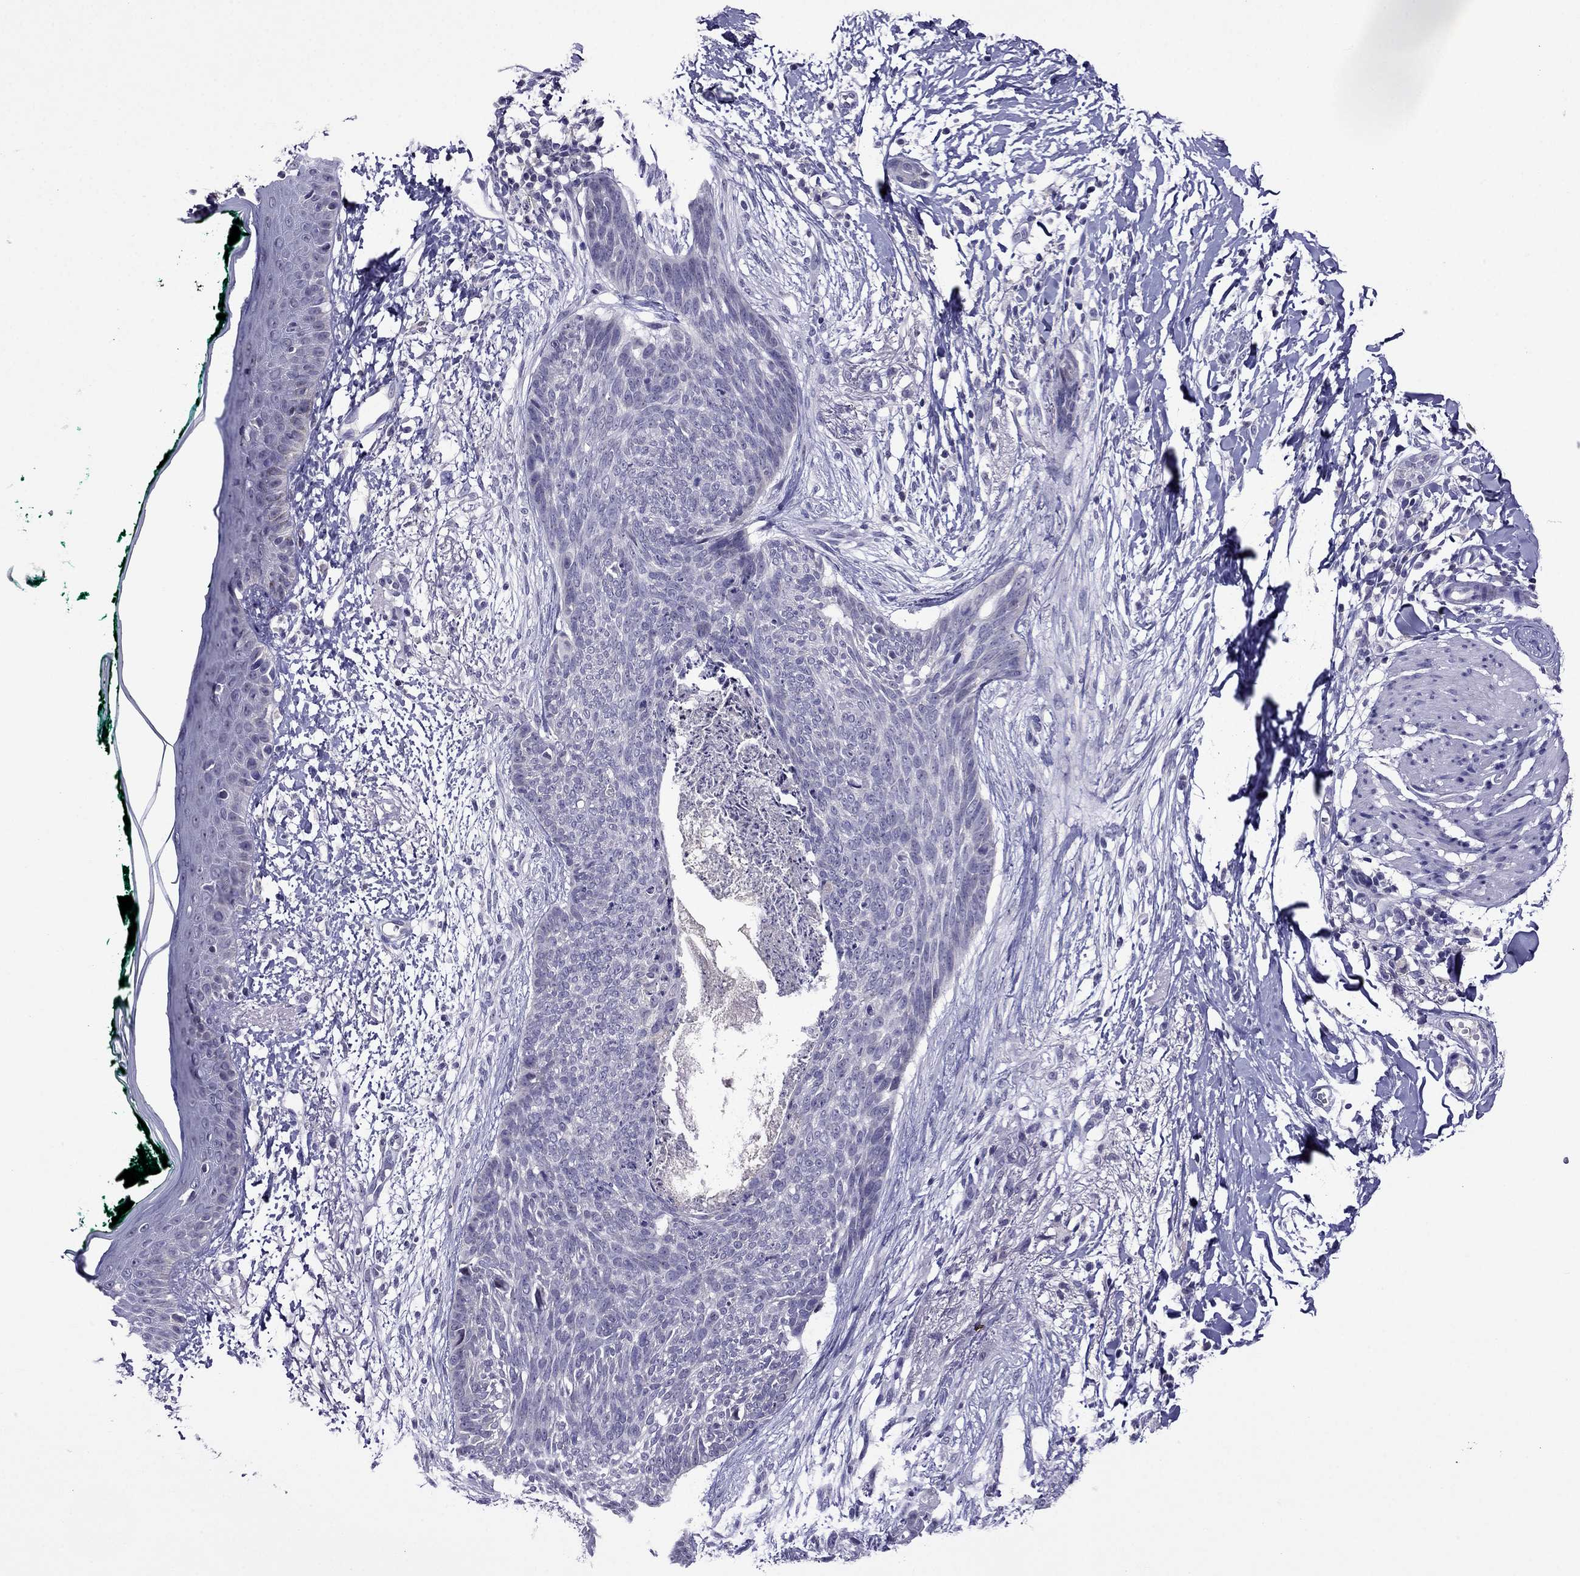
{"staining": {"intensity": "negative", "quantity": "none", "location": "none"}, "tissue": "skin cancer", "cell_type": "Tumor cells", "image_type": "cancer", "snomed": [{"axis": "morphology", "description": "Normal tissue, NOS"}, {"axis": "morphology", "description": "Basal cell carcinoma"}, {"axis": "topography", "description": "Skin"}], "caption": "Immunohistochemistry (IHC) of human skin cancer (basal cell carcinoma) displays no expression in tumor cells.", "gene": "SPTBN4", "patient": {"sex": "male", "age": 84}}